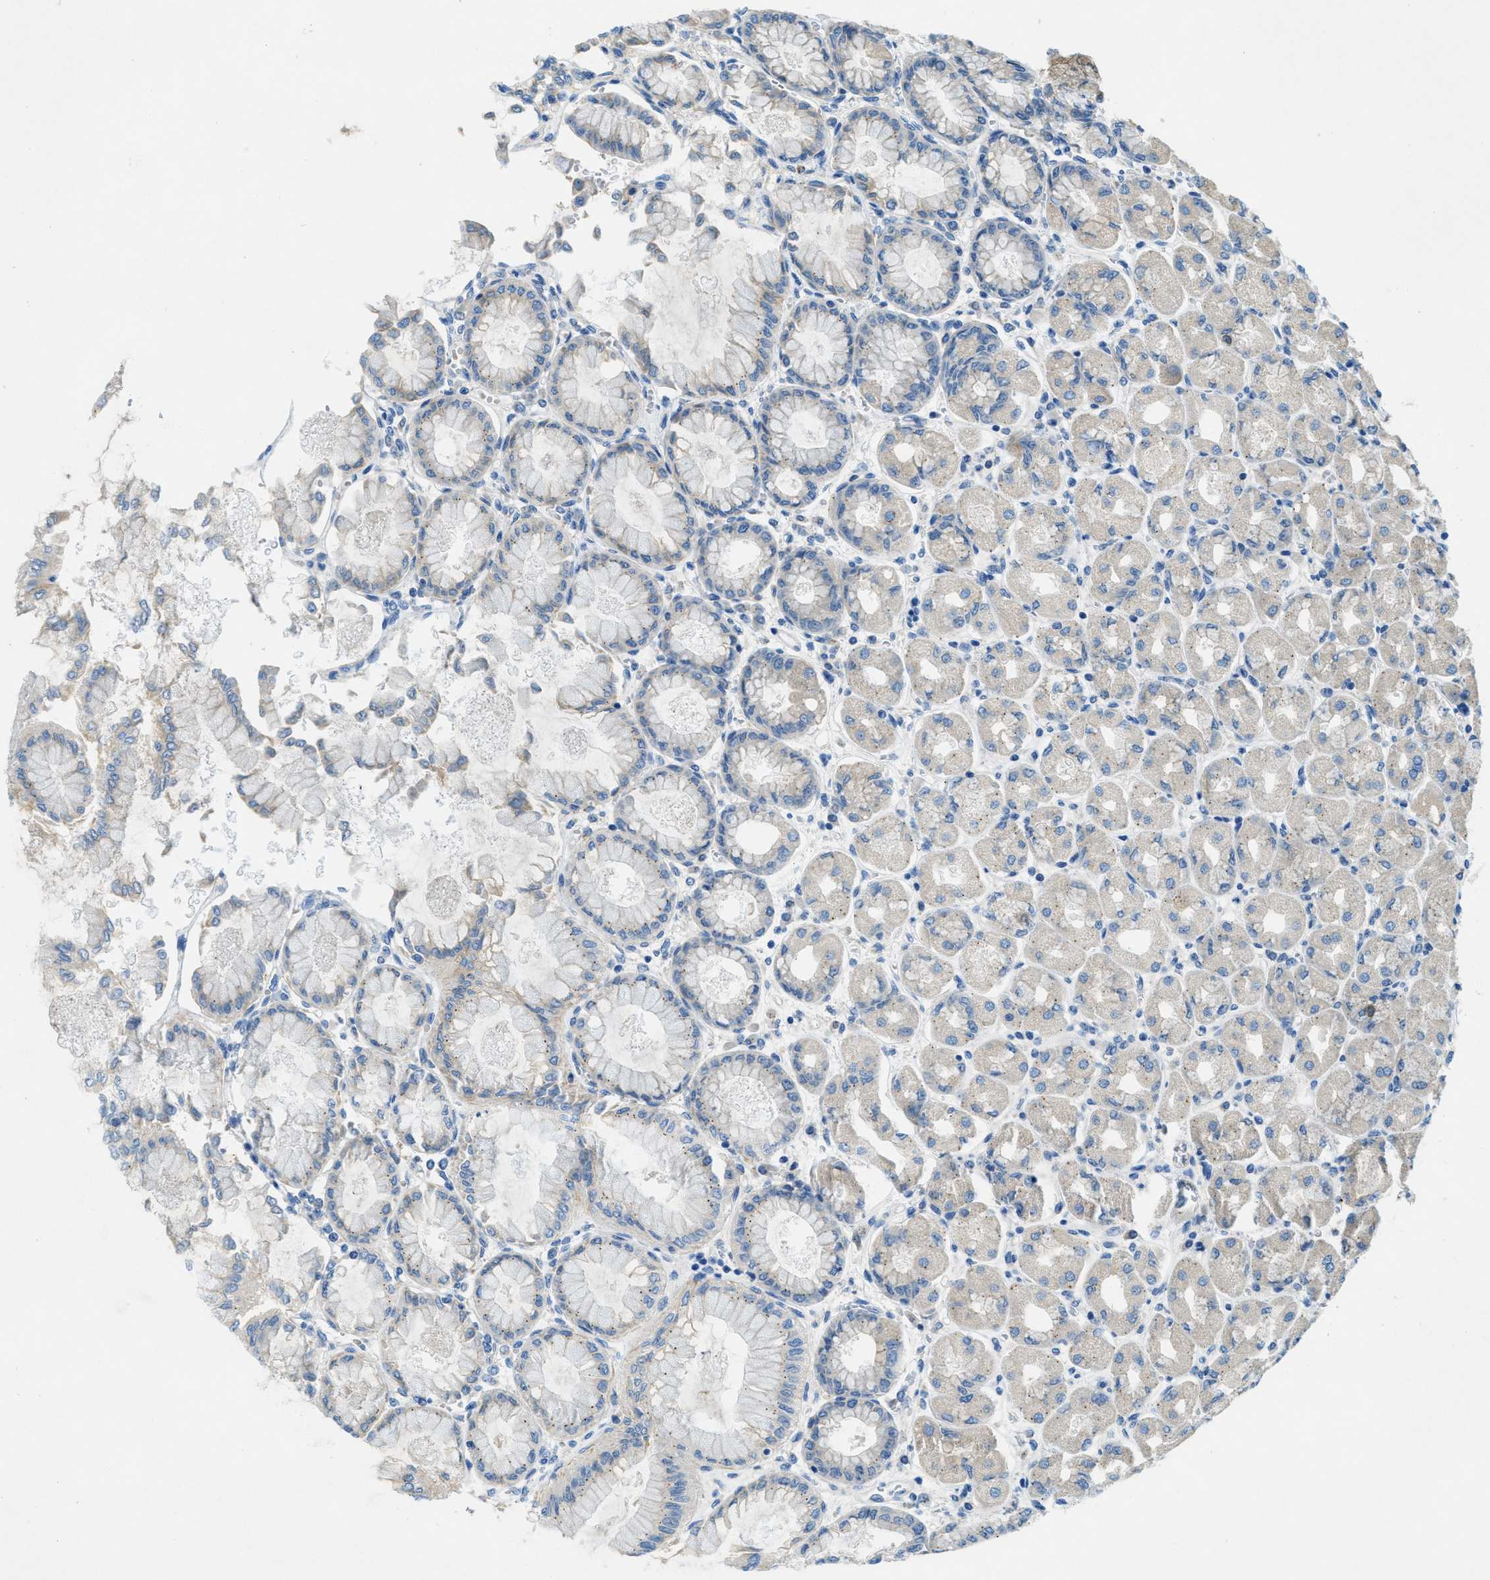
{"staining": {"intensity": "moderate", "quantity": "<25%", "location": "cytoplasmic/membranous"}, "tissue": "stomach", "cell_type": "Glandular cells", "image_type": "normal", "snomed": [{"axis": "morphology", "description": "Normal tissue, NOS"}, {"axis": "topography", "description": "Stomach, upper"}], "caption": "The micrograph shows immunohistochemical staining of normal stomach. There is moderate cytoplasmic/membranous positivity is present in approximately <25% of glandular cells.", "gene": "RIPK2", "patient": {"sex": "female", "age": 56}}